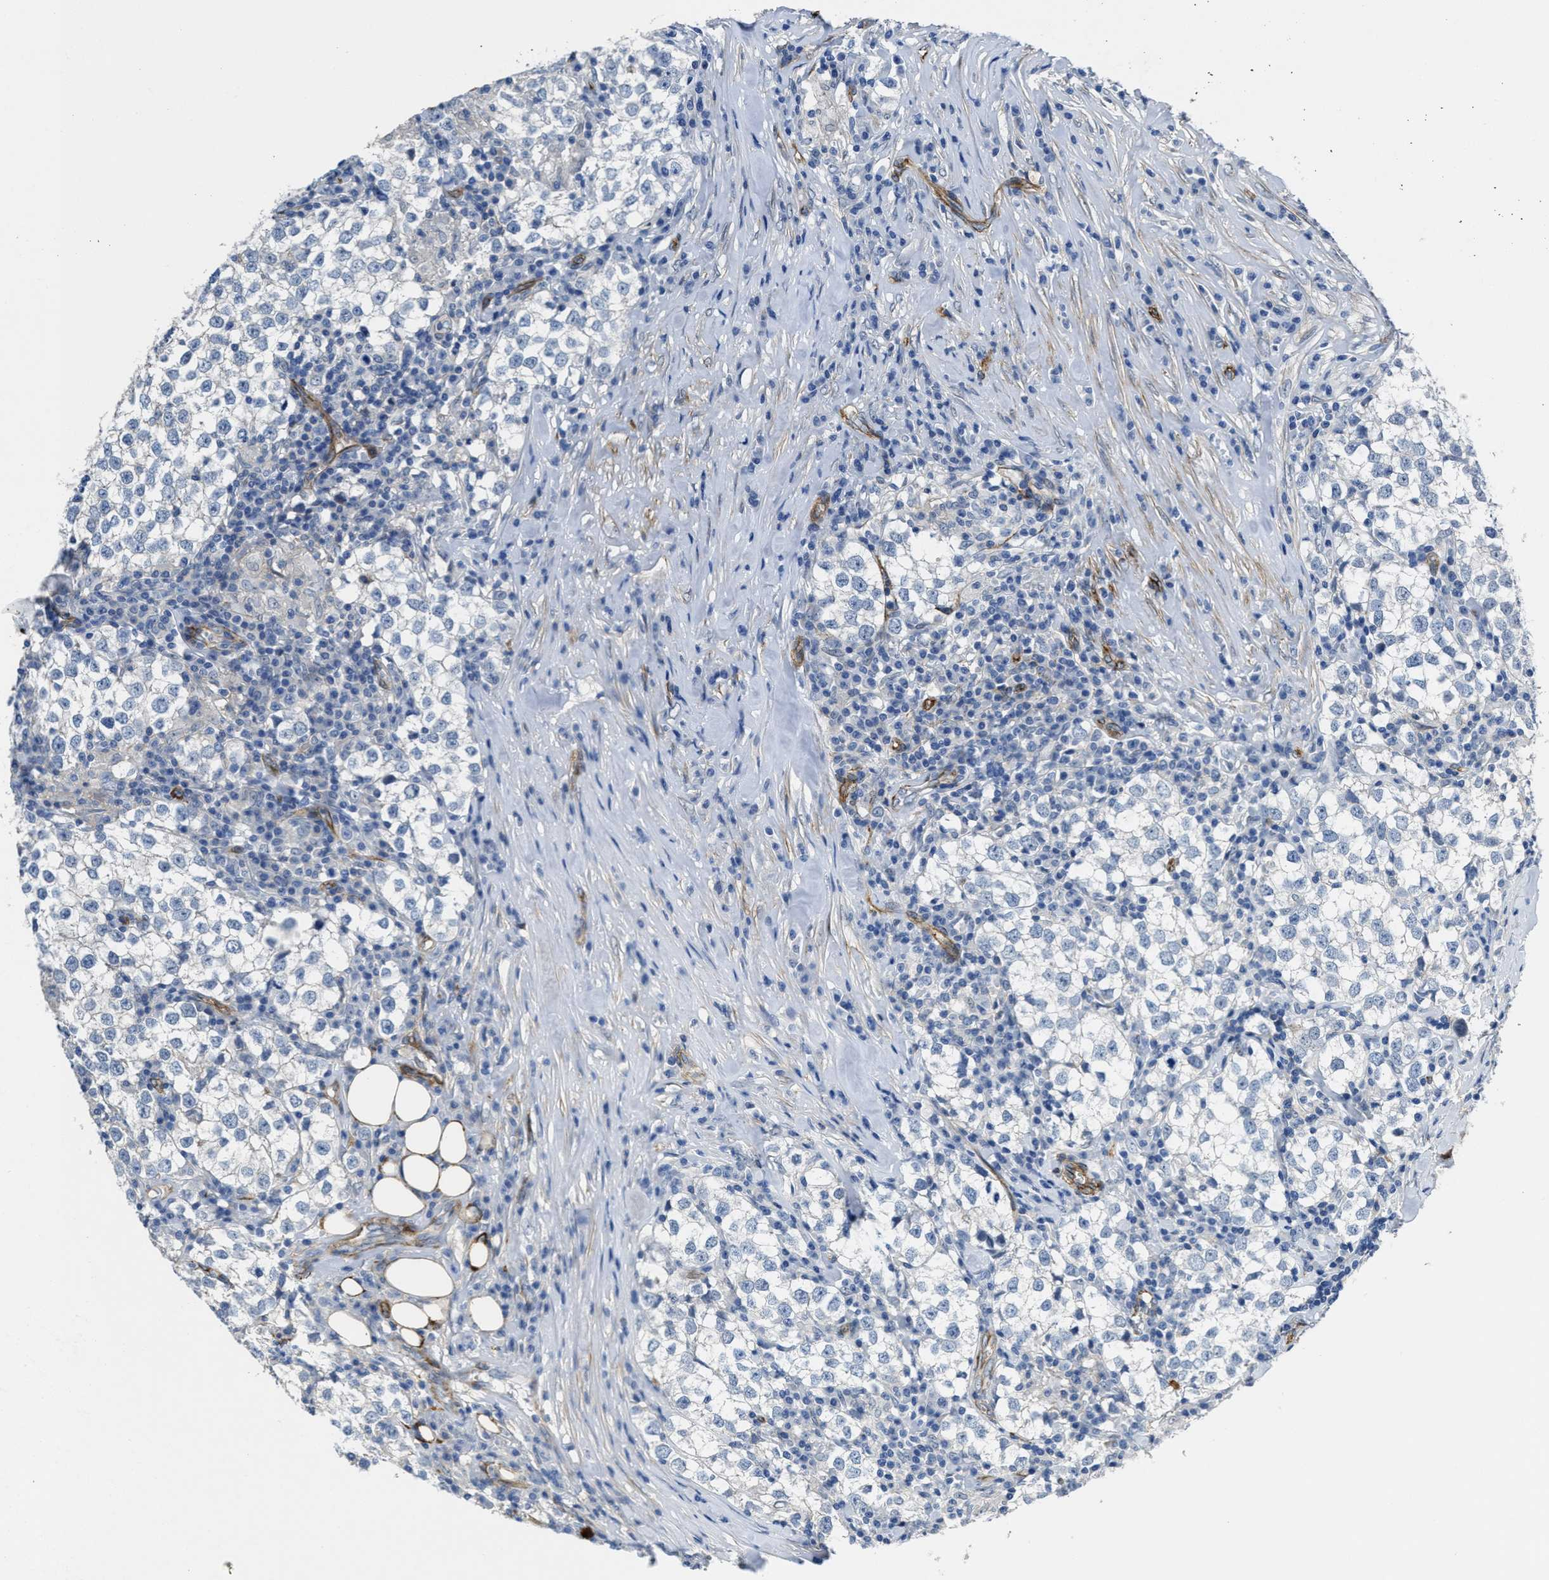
{"staining": {"intensity": "negative", "quantity": "none", "location": "none"}, "tissue": "testis cancer", "cell_type": "Tumor cells", "image_type": "cancer", "snomed": [{"axis": "morphology", "description": "Seminoma, NOS"}, {"axis": "morphology", "description": "Carcinoma, Embryonal, NOS"}, {"axis": "topography", "description": "Testis"}], "caption": "Human embryonal carcinoma (testis) stained for a protein using IHC reveals no positivity in tumor cells.", "gene": "NAB1", "patient": {"sex": "male", "age": 36}}